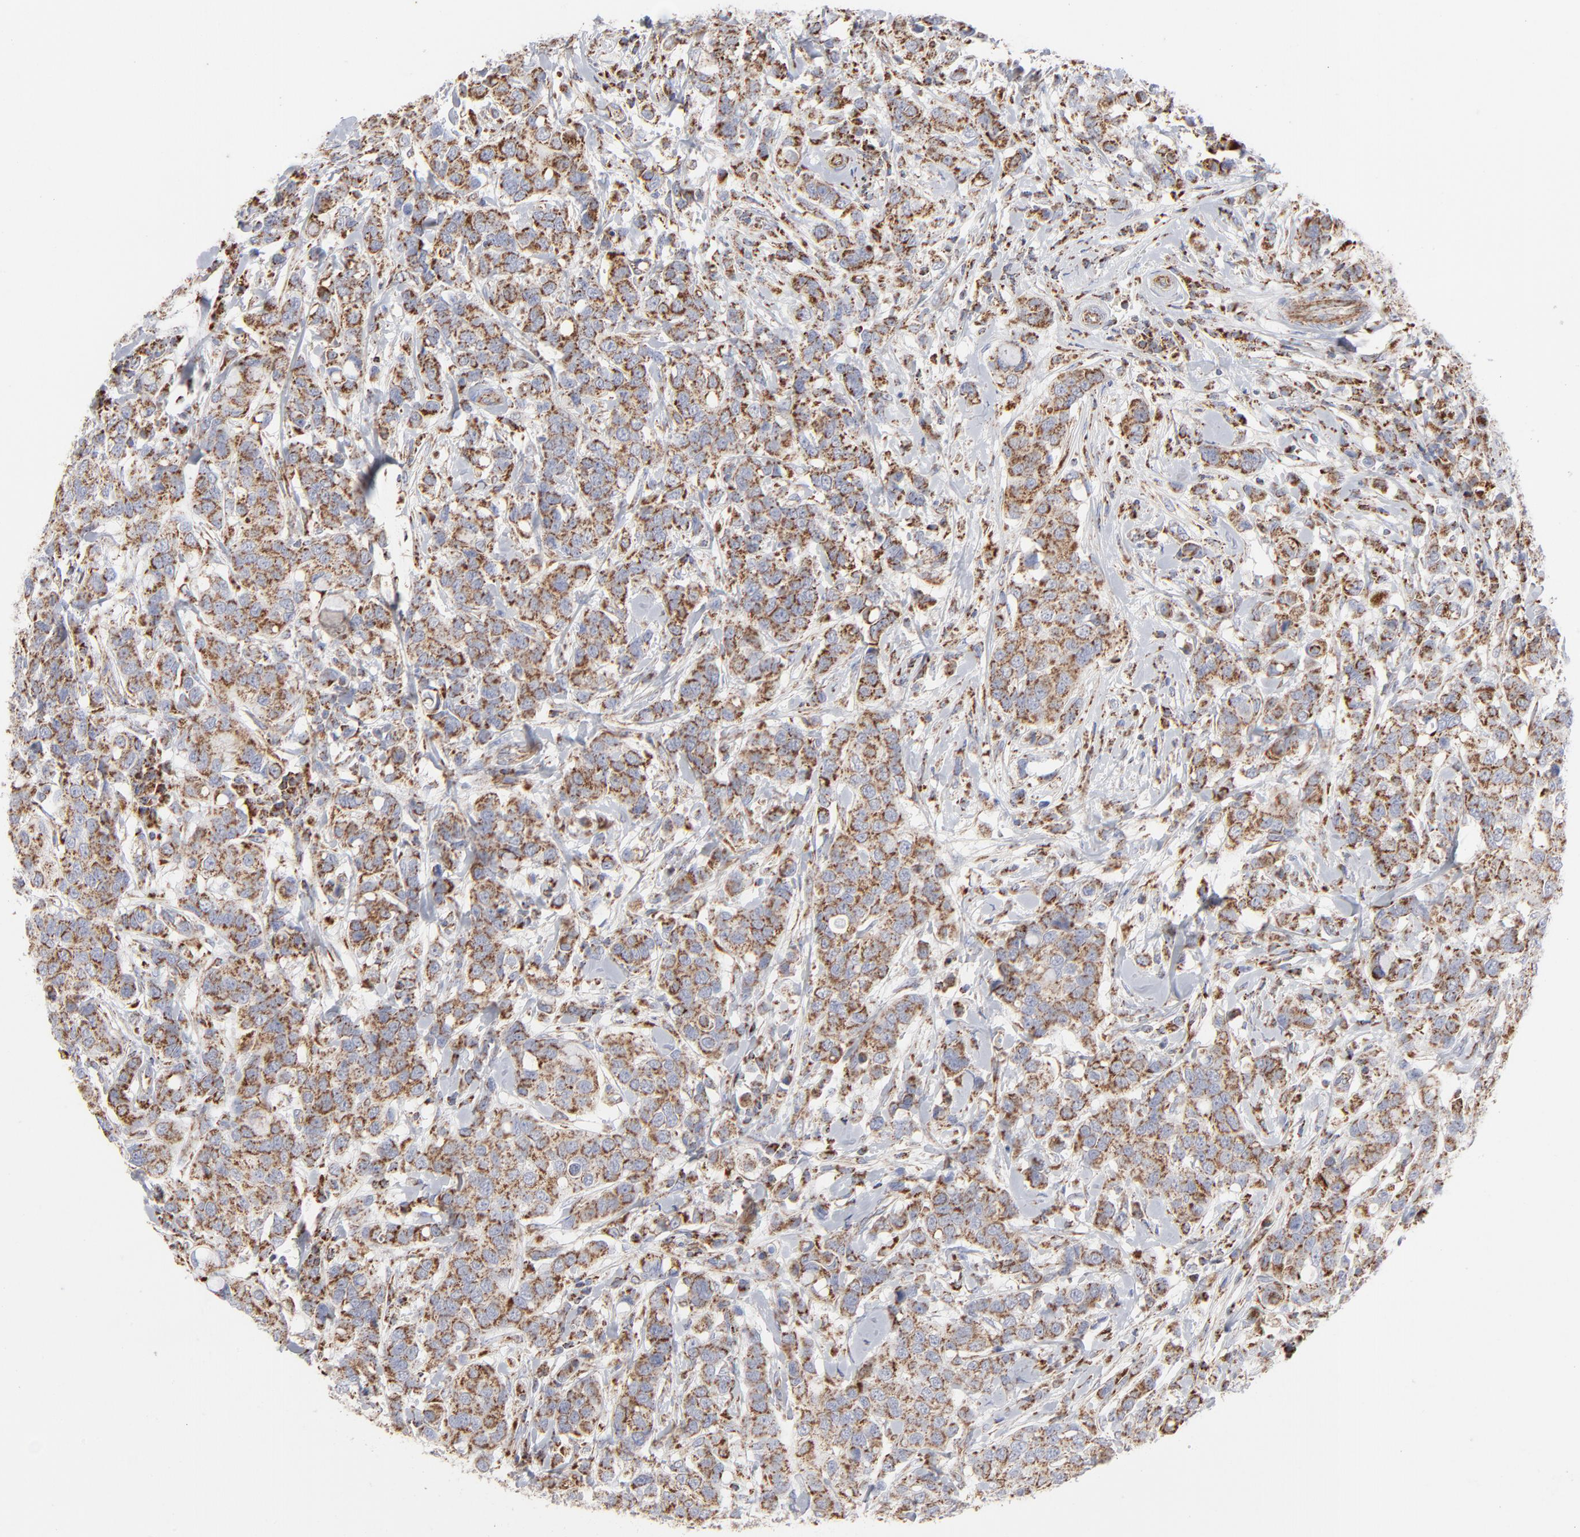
{"staining": {"intensity": "moderate", "quantity": ">75%", "location": "cytoplasmic/membranous"}, "tissue": "breast cancer", "cell_type": "Tumor cells", "image_type": "cancer", "snomed": [{"axis": "morphology", "description": "Duct carcinoma"}, {"axis": "topography", "description": "Breast"}], "caption": "DAB (3,3'-diaminobenzidine) immunohistochemical staining of human infiltrating ductal carcinoma (breast) reveals moderate cytoplasmic/membranous protein positivity in approximately >75% of tumor cells. (IHC, brightfield microscopy, high magnification).", "gene": "ASB3", "patient": {"sex": "female", "age": 27}}